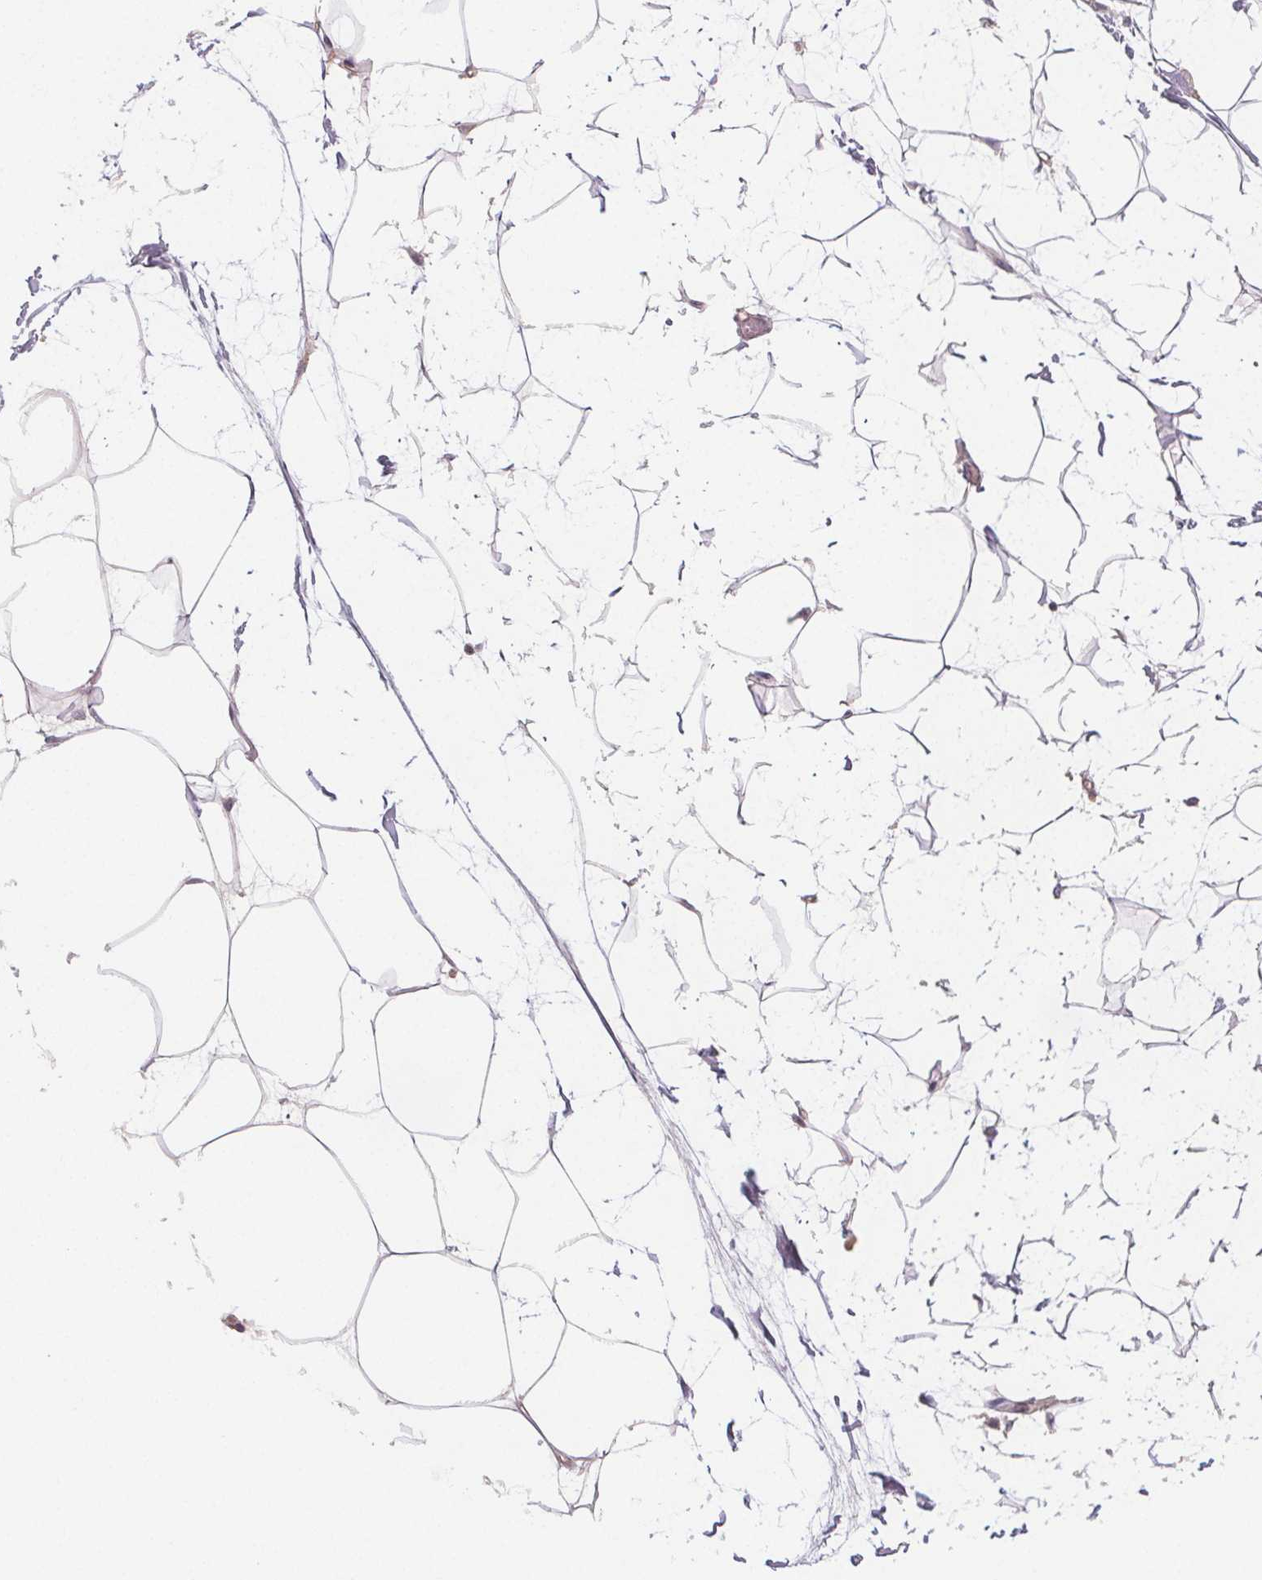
{"staining": {"intensity": "negative", "quantity": "none", "location": "none"}, "tissue": "breast", "cell_type": "Adipocytes", "image_type": "normal", "snomed": [{"axis": "morphology", "description": "Normal tissue, NOS"}, {"axis": "topography", "description": "Breast"}], "caption": "The photomicrograph exhibits no significant expression in adipocytes of breast.", "gene": "VNN1", "patient": {"sex": "female", "age": 45}}